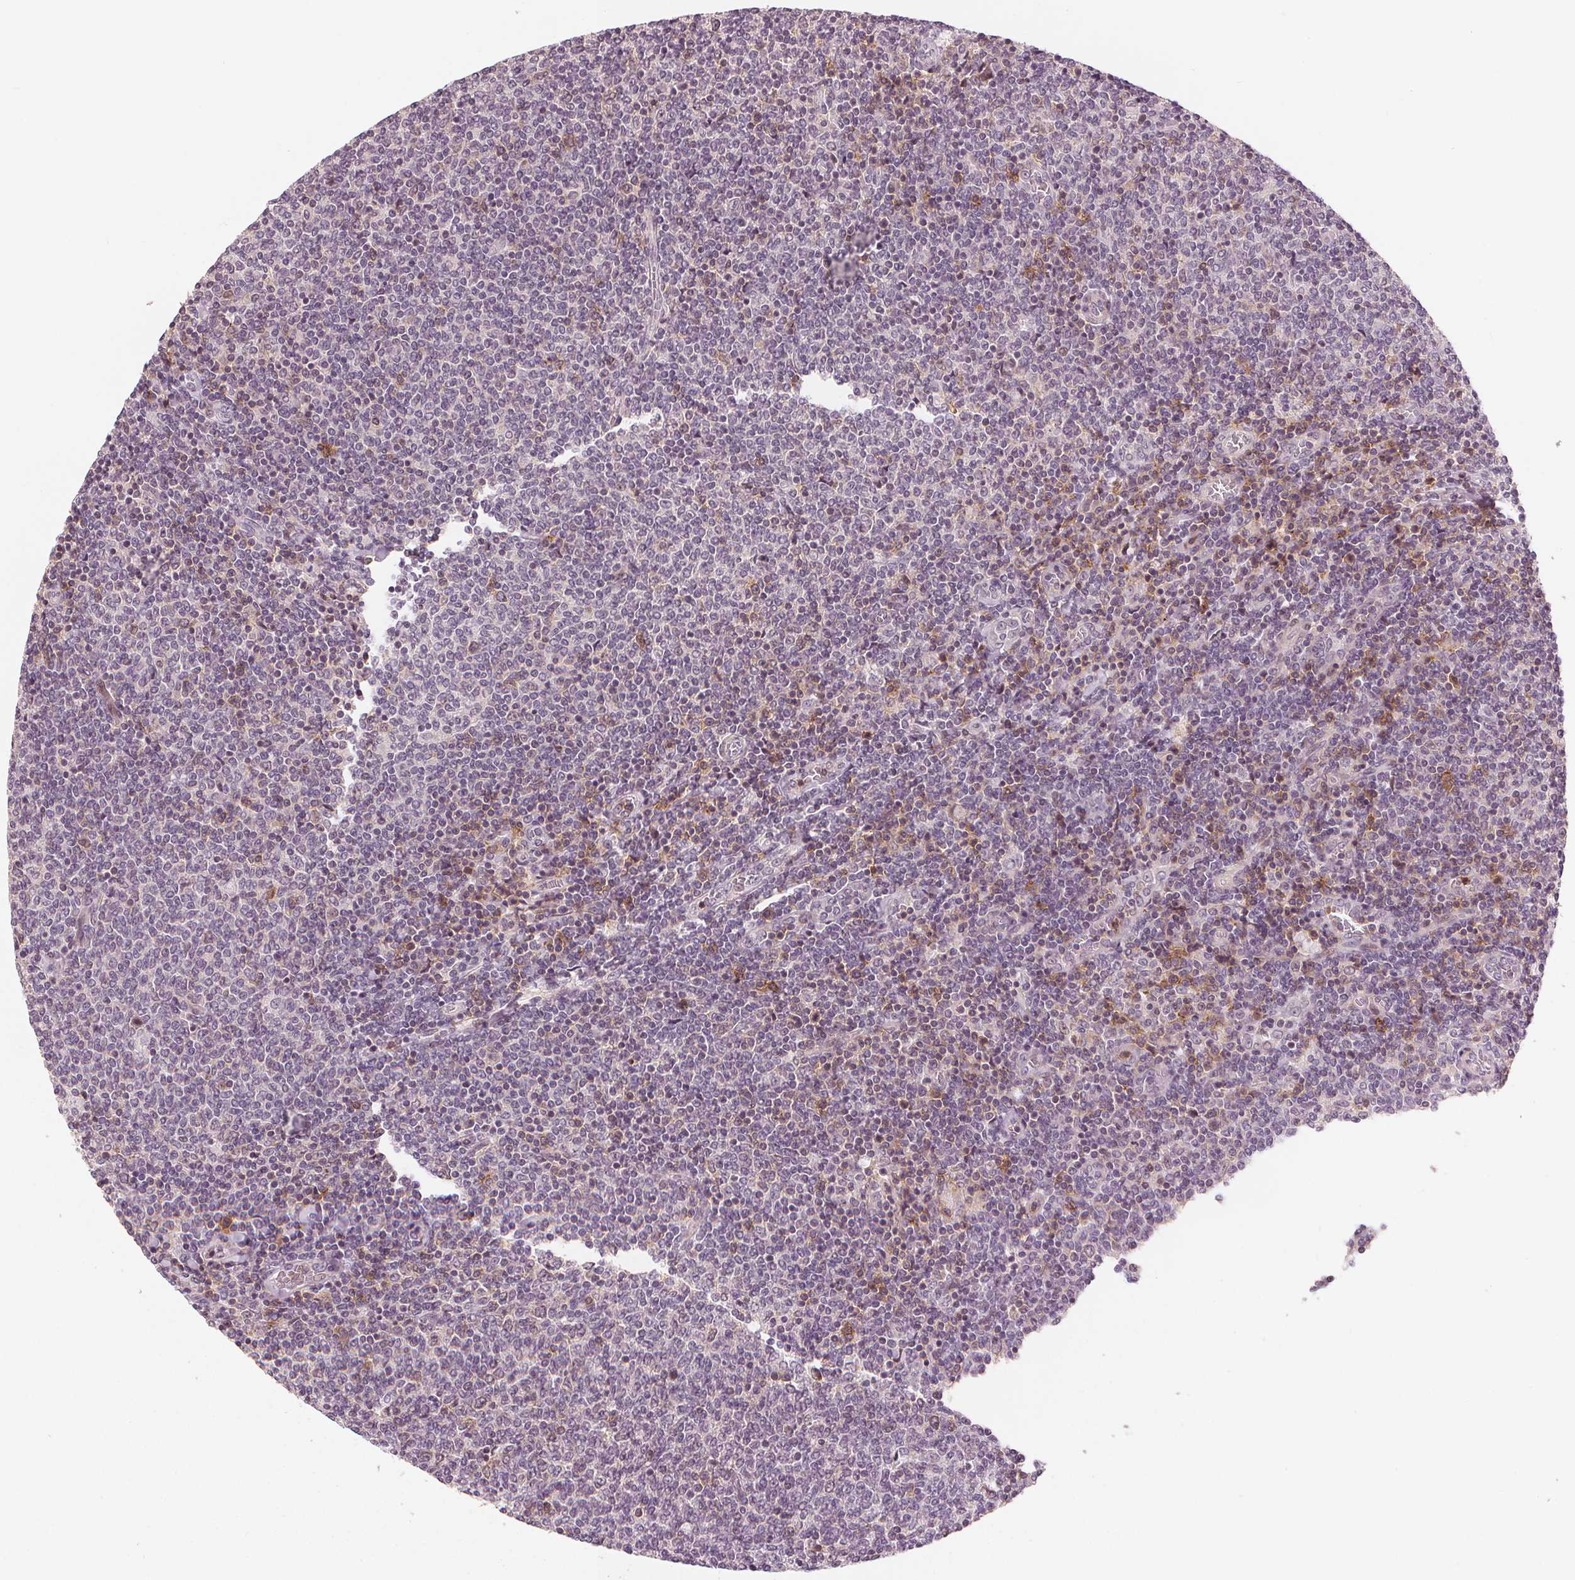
{"staining": {"intensity": "negative", "quantity": "none", "location": "none"}, "tissue": "lymphoma", "cell_type": "Tumor cells", "image_type": "cancer", "snomed": [{"axis": "morphology", "description": "Malignant lymphoma, non-Hodgkin's type, Low grade"}, {"axis": "topography", "description": "Lymph node"}], "caption": "Micrograph shows no protein staining in tumor cells of lymphoma tissue. (DAB immunohistochemistry visualized using brightfield microscopy, high magnification).", "gene": "SLC34A1", "patient": {"sex": "male", "age": 52}}